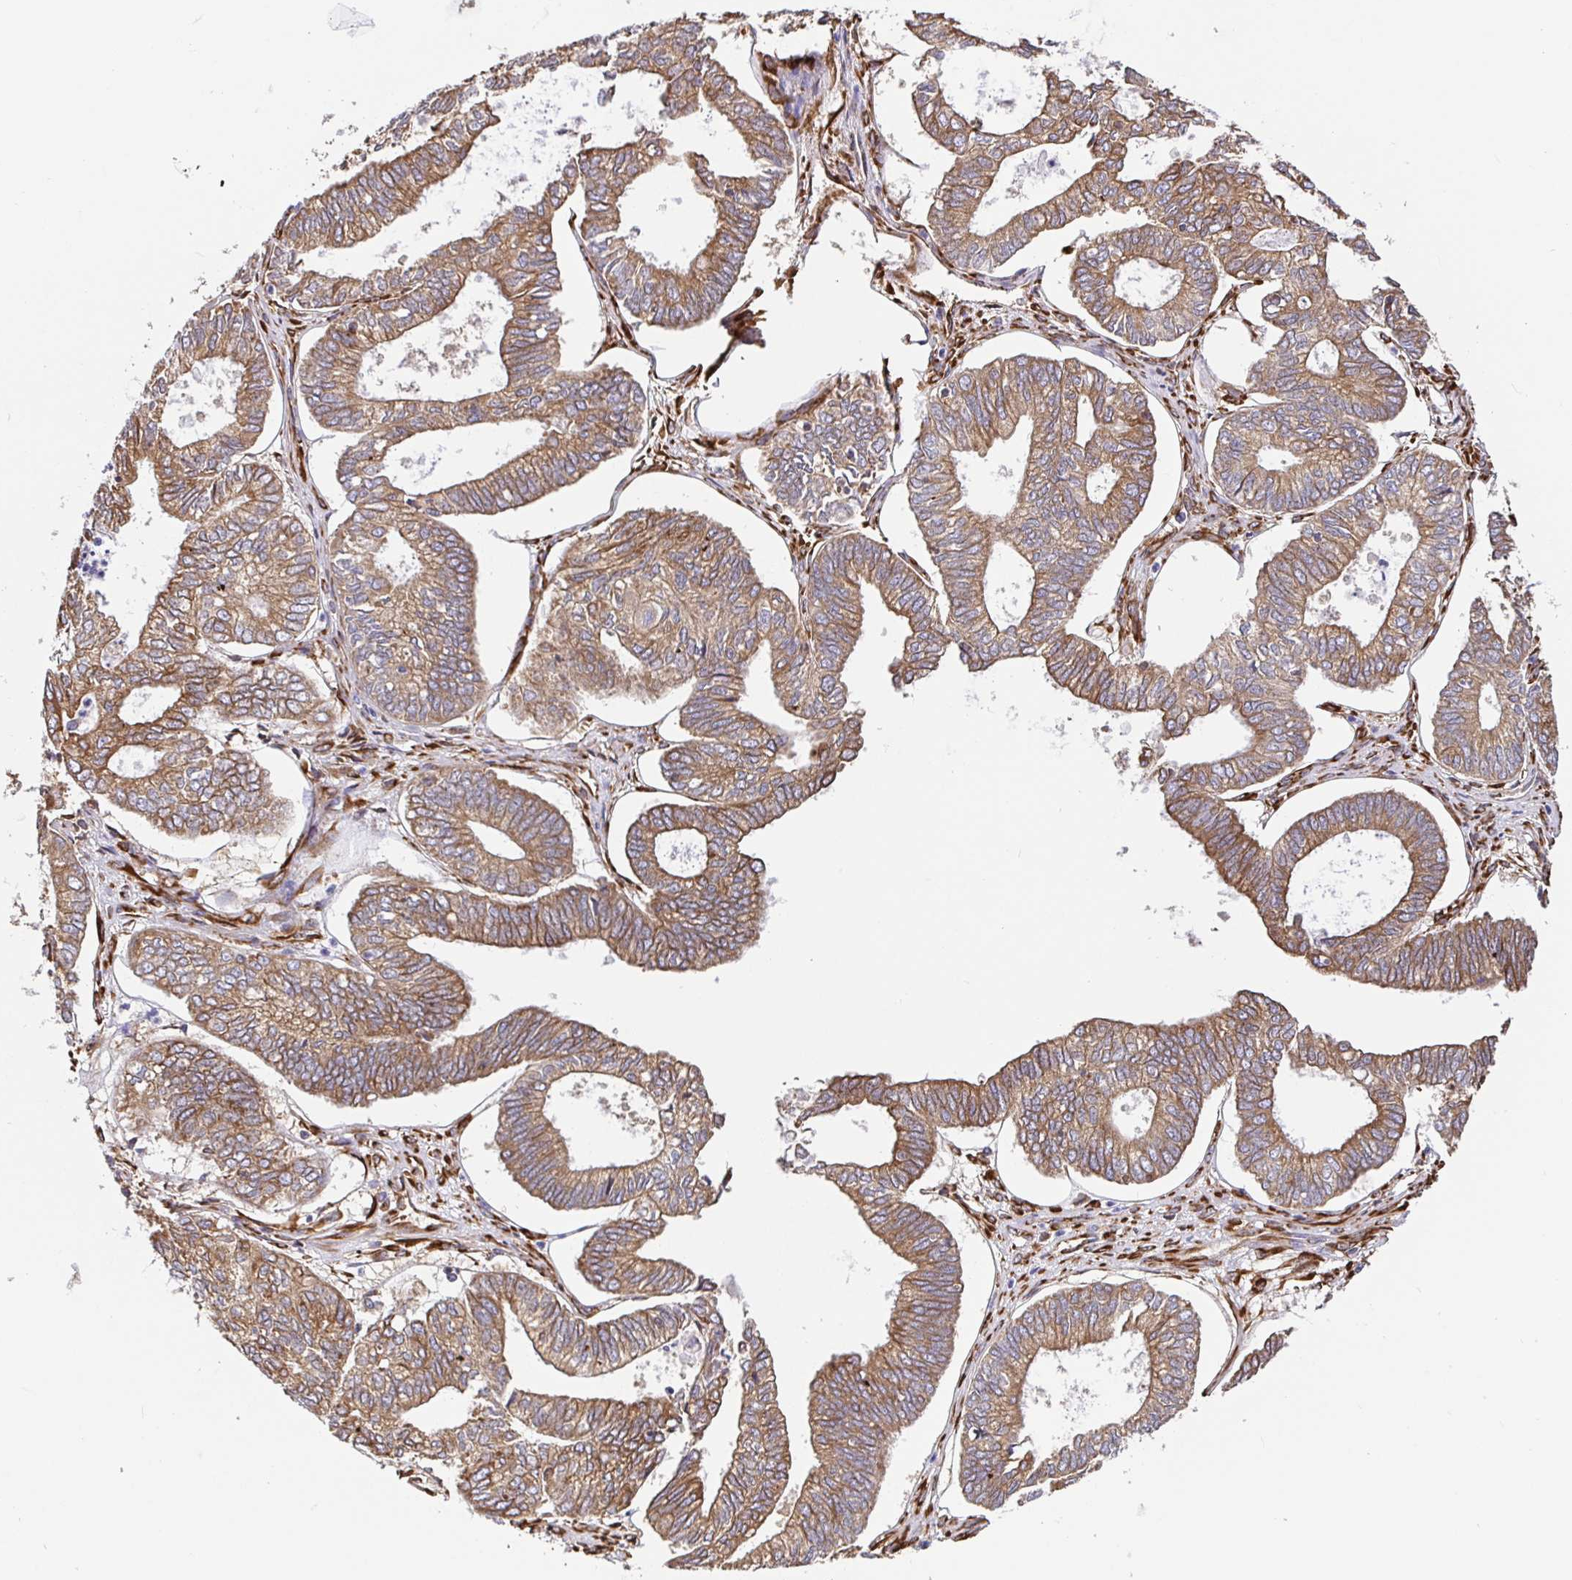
{"staining": {"intensity": "moderate", "quantity": ">75%", "location": "cytoplasmic/membranous"}, "tissue": "ovarian cancer", "cell_type": "Tumor cells", "image_type": "cancer", "snomed": [{"axis": "morphology", "description": "Carcinoma, endometroid"}, {"axis": "topography", "description": "Ovary"}], "caption": "Immunohistochemistry (DAB) staining of human ovarian cancer (endometroid carcinoma) reveals moderate cytoplasmic/membranous protein expression in about >75% of tumor cells.", "gene": "MAOA", "patient": {"sex": "female", "age": 64}}